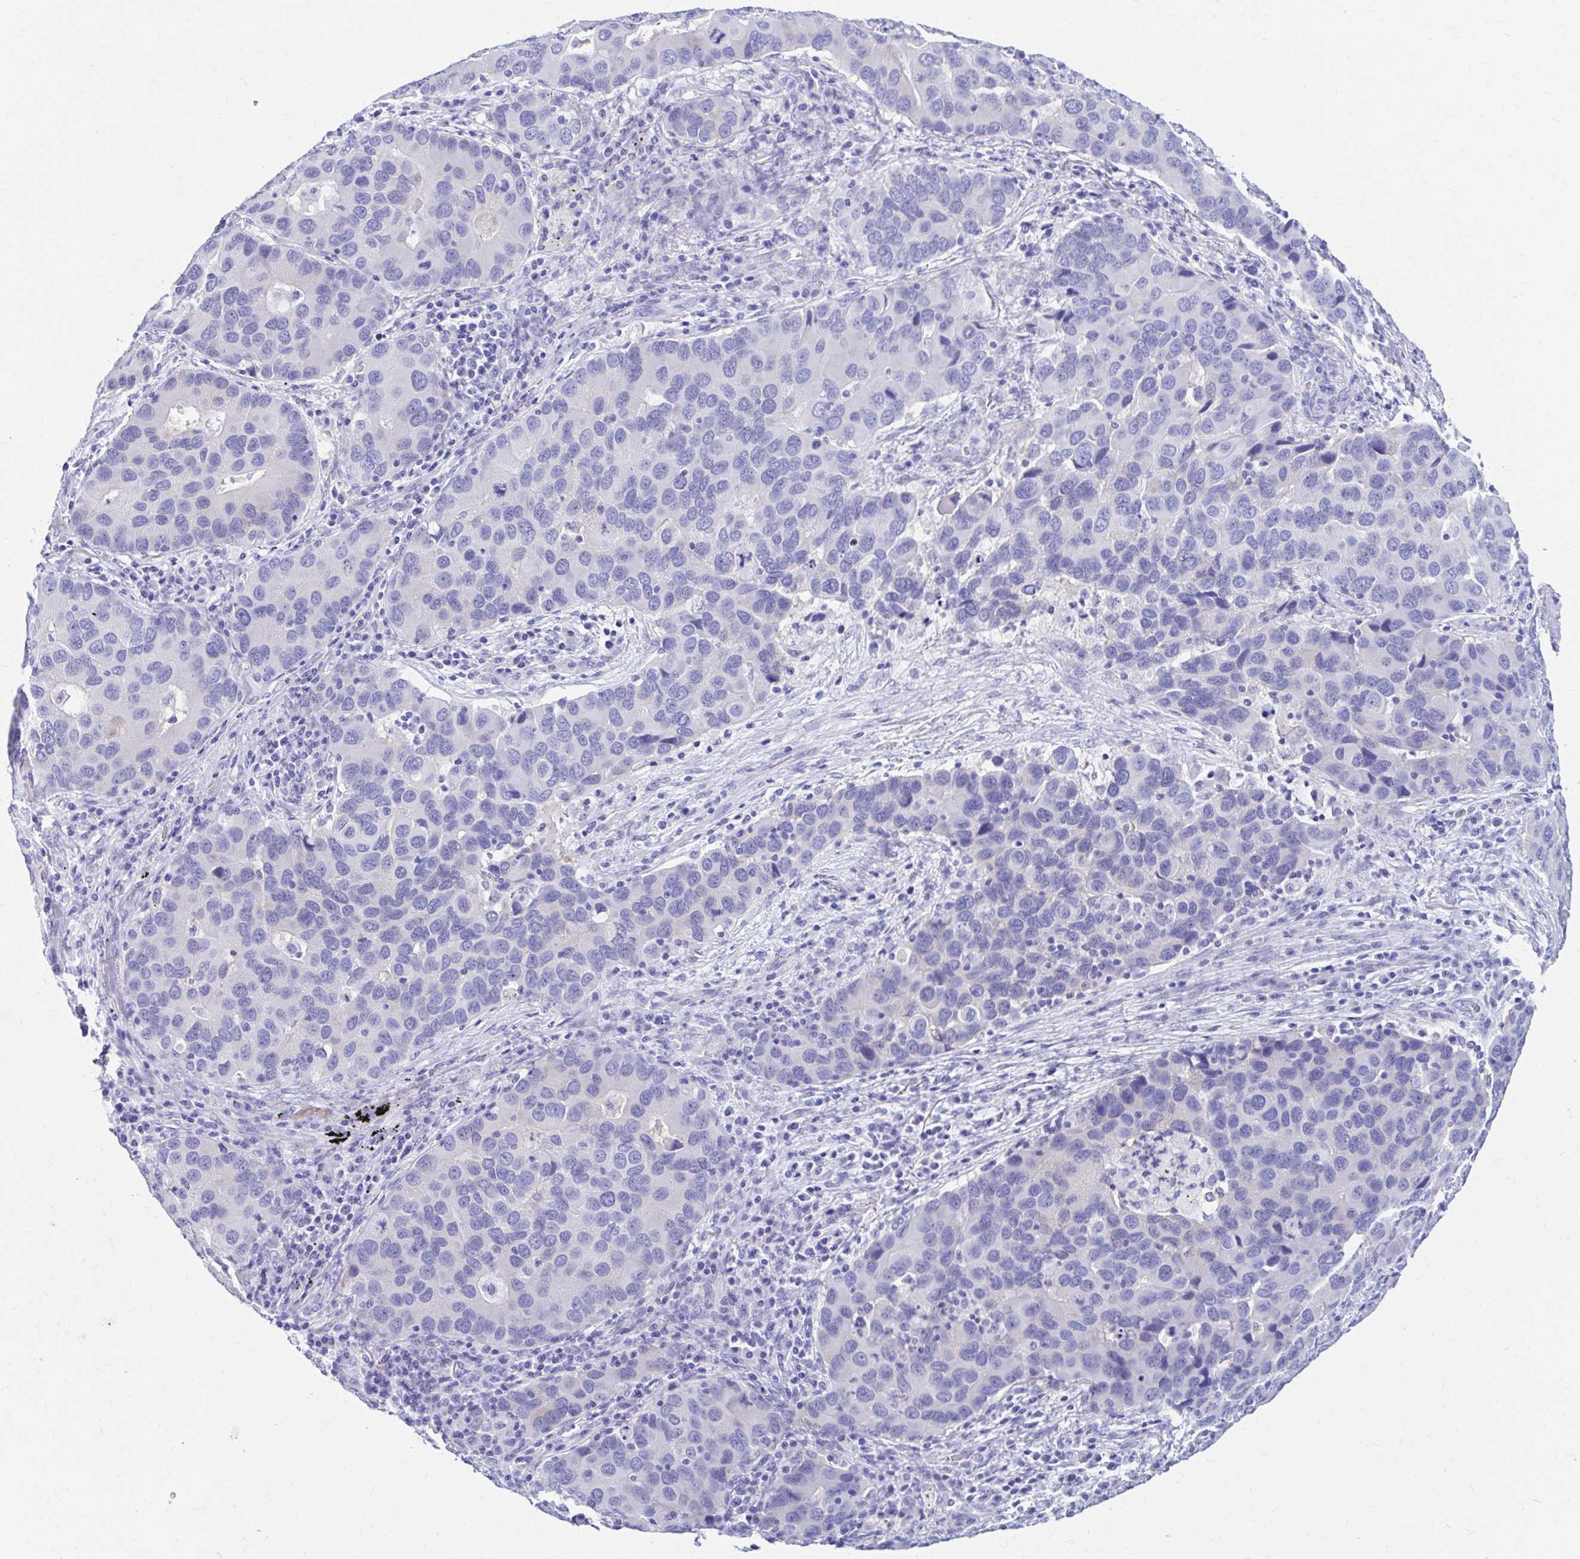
{"staining": {"intensity": "negative", "quantity": "none", "location": "none"}, "tissue": "lung cancer", "cell_type": "Tumor cells", "image_type": "cancer", "snomed": [{"axis": "morphology", "description": "Aneuploidy"}, {"axis": "morphology", "description": "Adenocarcinoma, NOS"}, {"axis": "topography", "description": "Lymph node"}, {"axis": "topography", "description": "Lung"}], "caption": "Immunohistochemistry photomicrograph of neoplastic tissue: lung cancer stained with DAB demonstrates no significant protein expression in tumor cells.", "gene": "NSG2", "patient": {"sex": "female", "age": 74}}